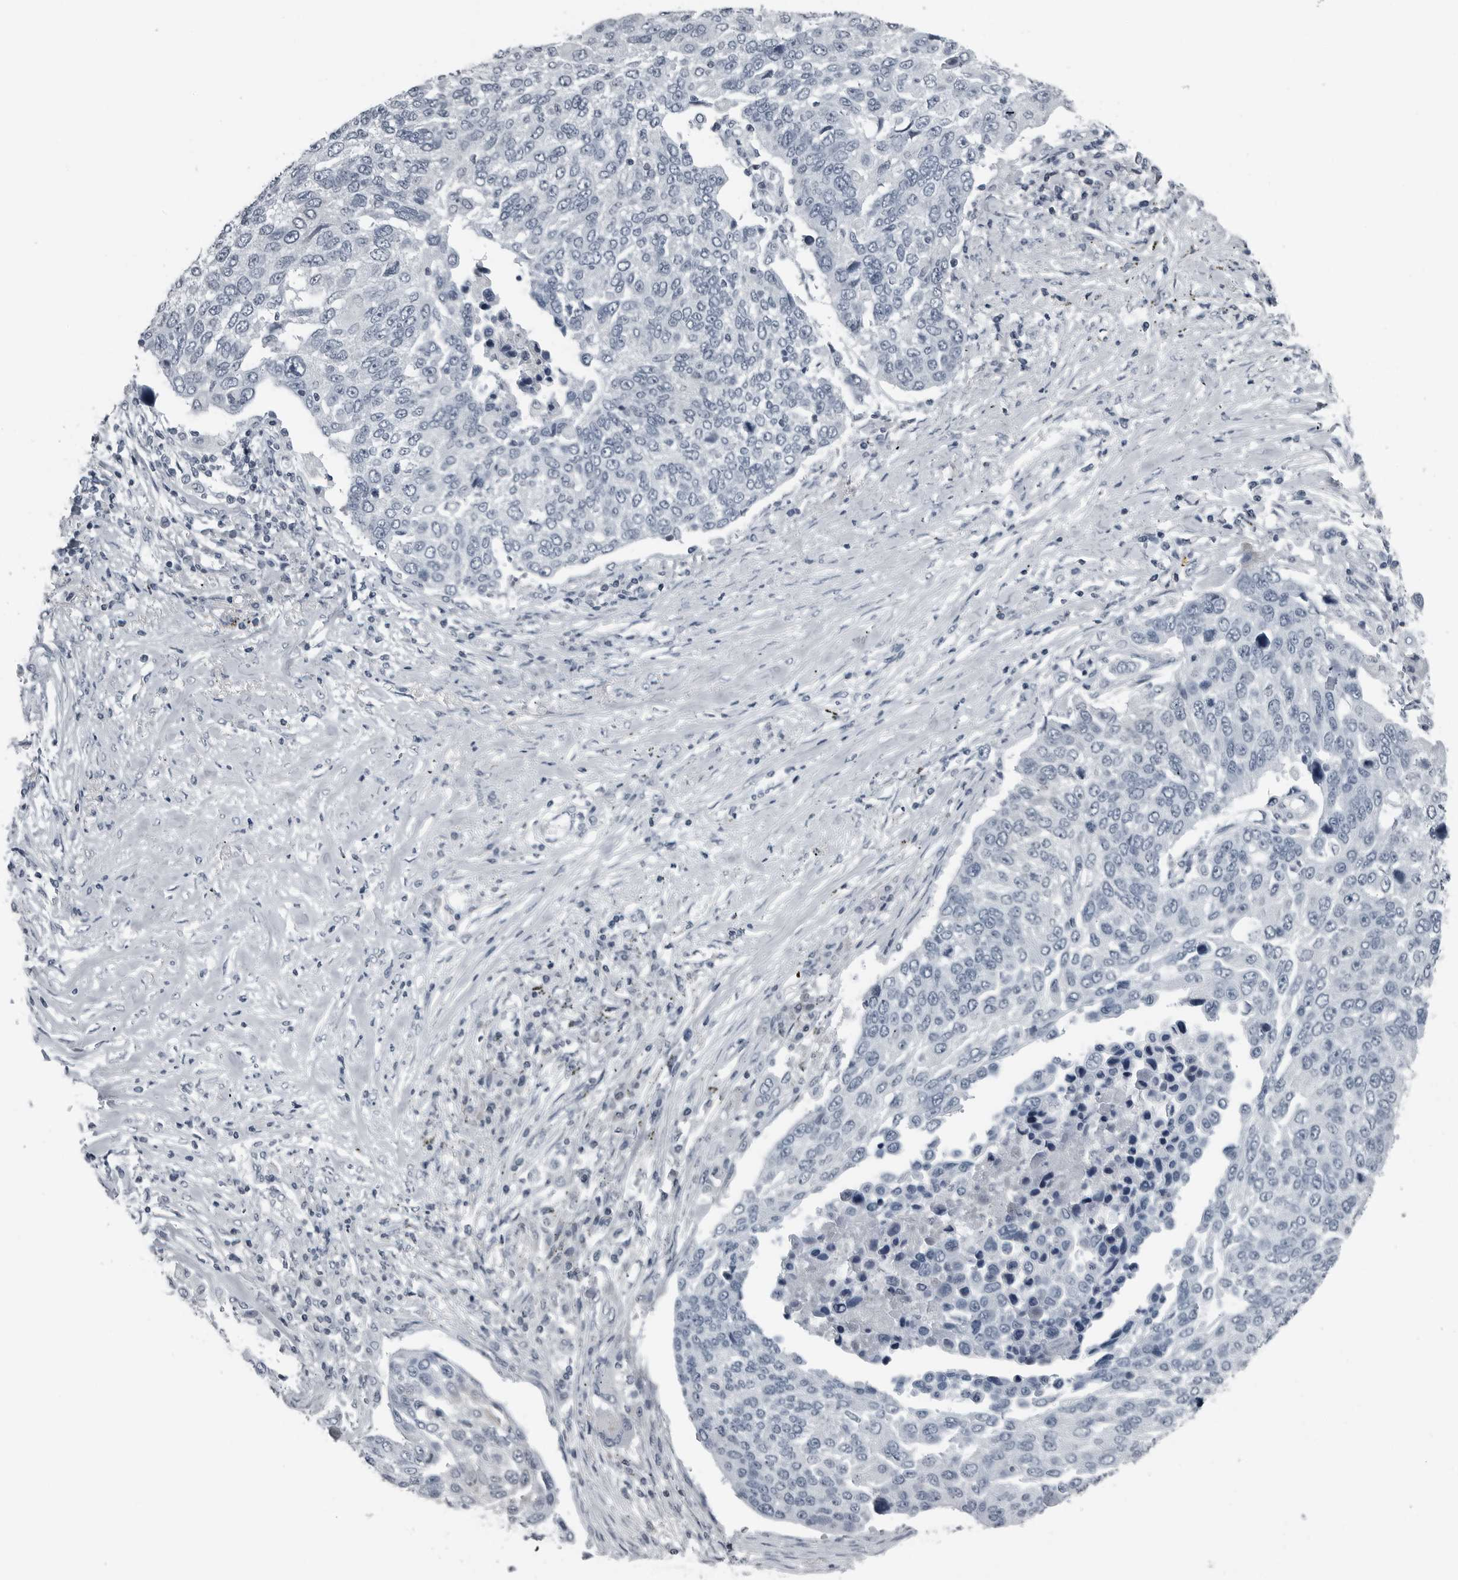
{"staining": {"intensity": "negative", "quantity": "none", "location": "none"}, "tissue": "lung cancer", "cell_type": "Tumor cells", "image_type": "cancer", "snomed": [{"axis": "morphology", "description": "Squamous cell carcinoma, NOS"}, {"axis": "topography", "description": "Lung"}], "caption": "This is an immunohistochemistry histopathology image of human lung squamous cell carcinoma. There is no positivity in tumor cells.", "gene": "SPINK1", "patient": {"sex": "male", "age": 66}}